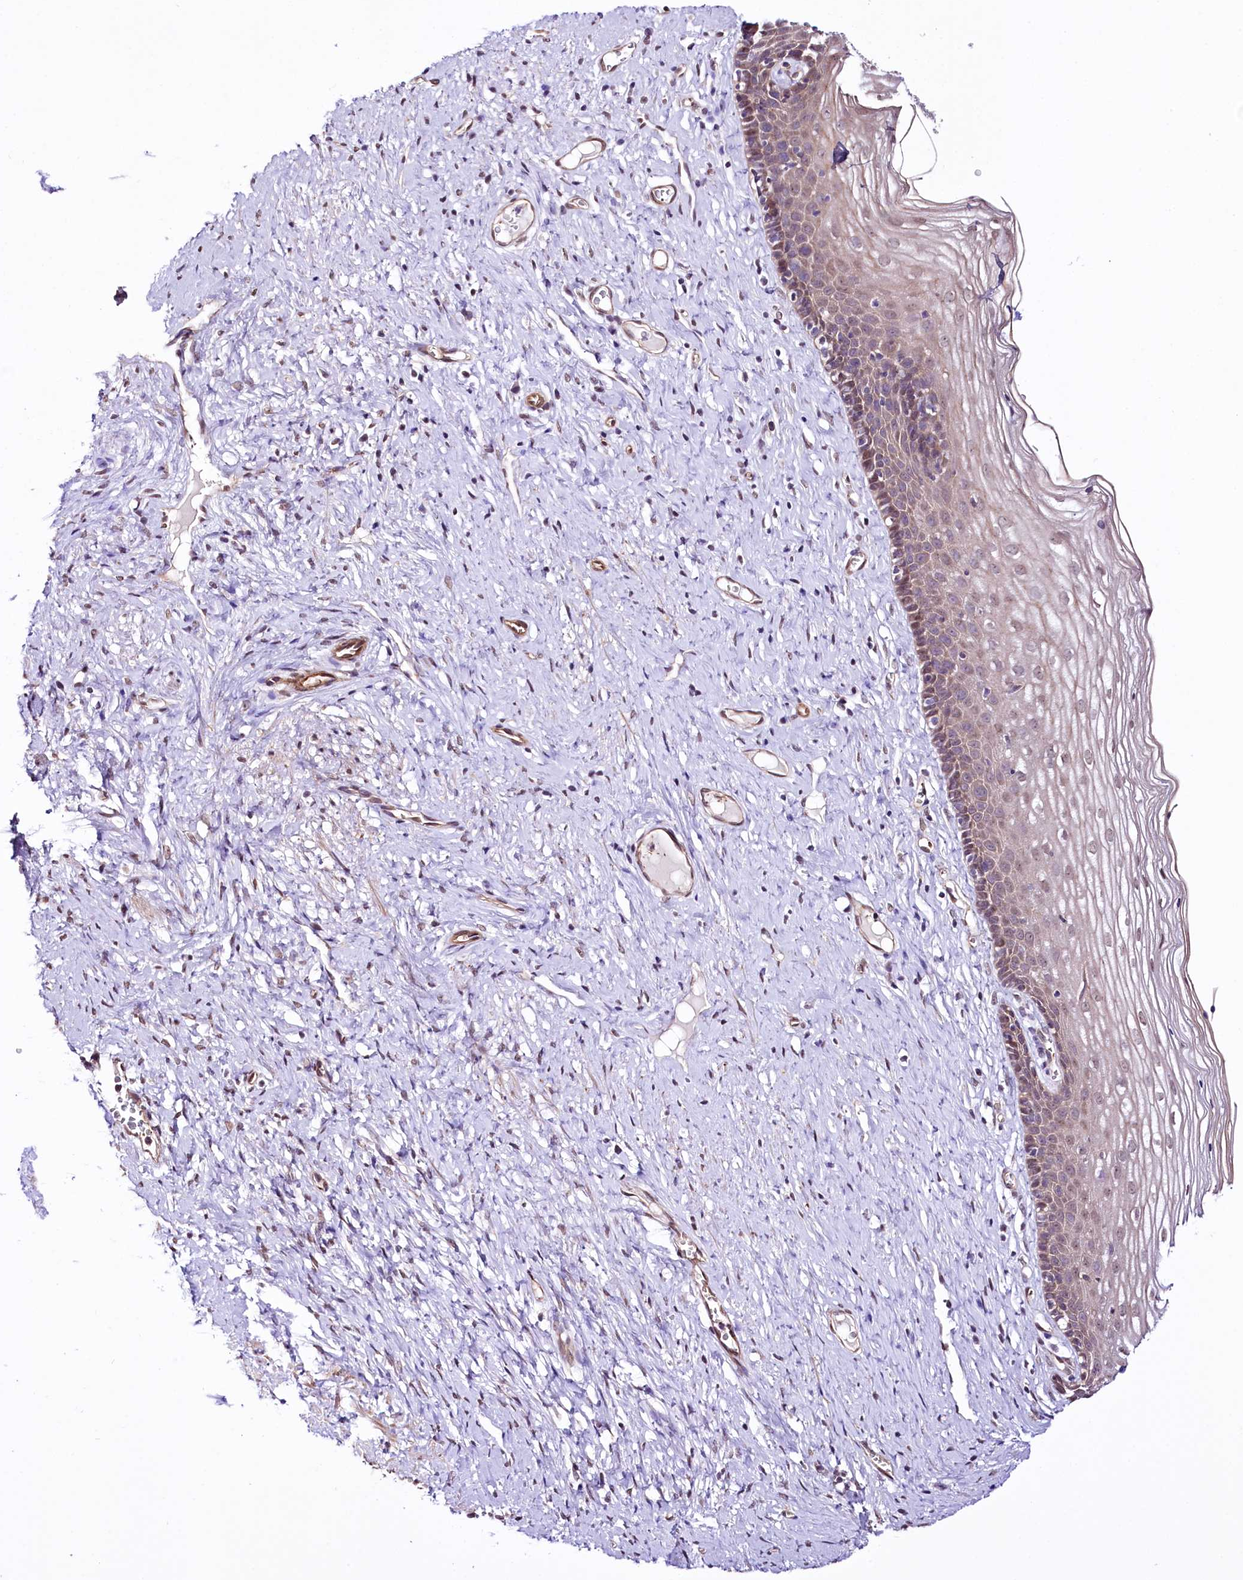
{"staining": {"intensity": "negative", "quantity": "none", "location": "none"}, "tissue": "cervix", "cell_type": "Glandular cells", "image_type": "normal", "snomed": [{"axis": "morphology", "description": "Normal tissue, NOS"}, {"axis": "topography", "description": "Cervix"}], "caption": "IHC histopathology image of benign human cervix stained for a protein (brown), which demonstrates no staining in glandular cells. (Brightfield microscopy of DAB (3,3'-diaminobenzidine) IHC at high magnification).", "gene": "ST7", "patient": {"sex": "female", "age": 42}}